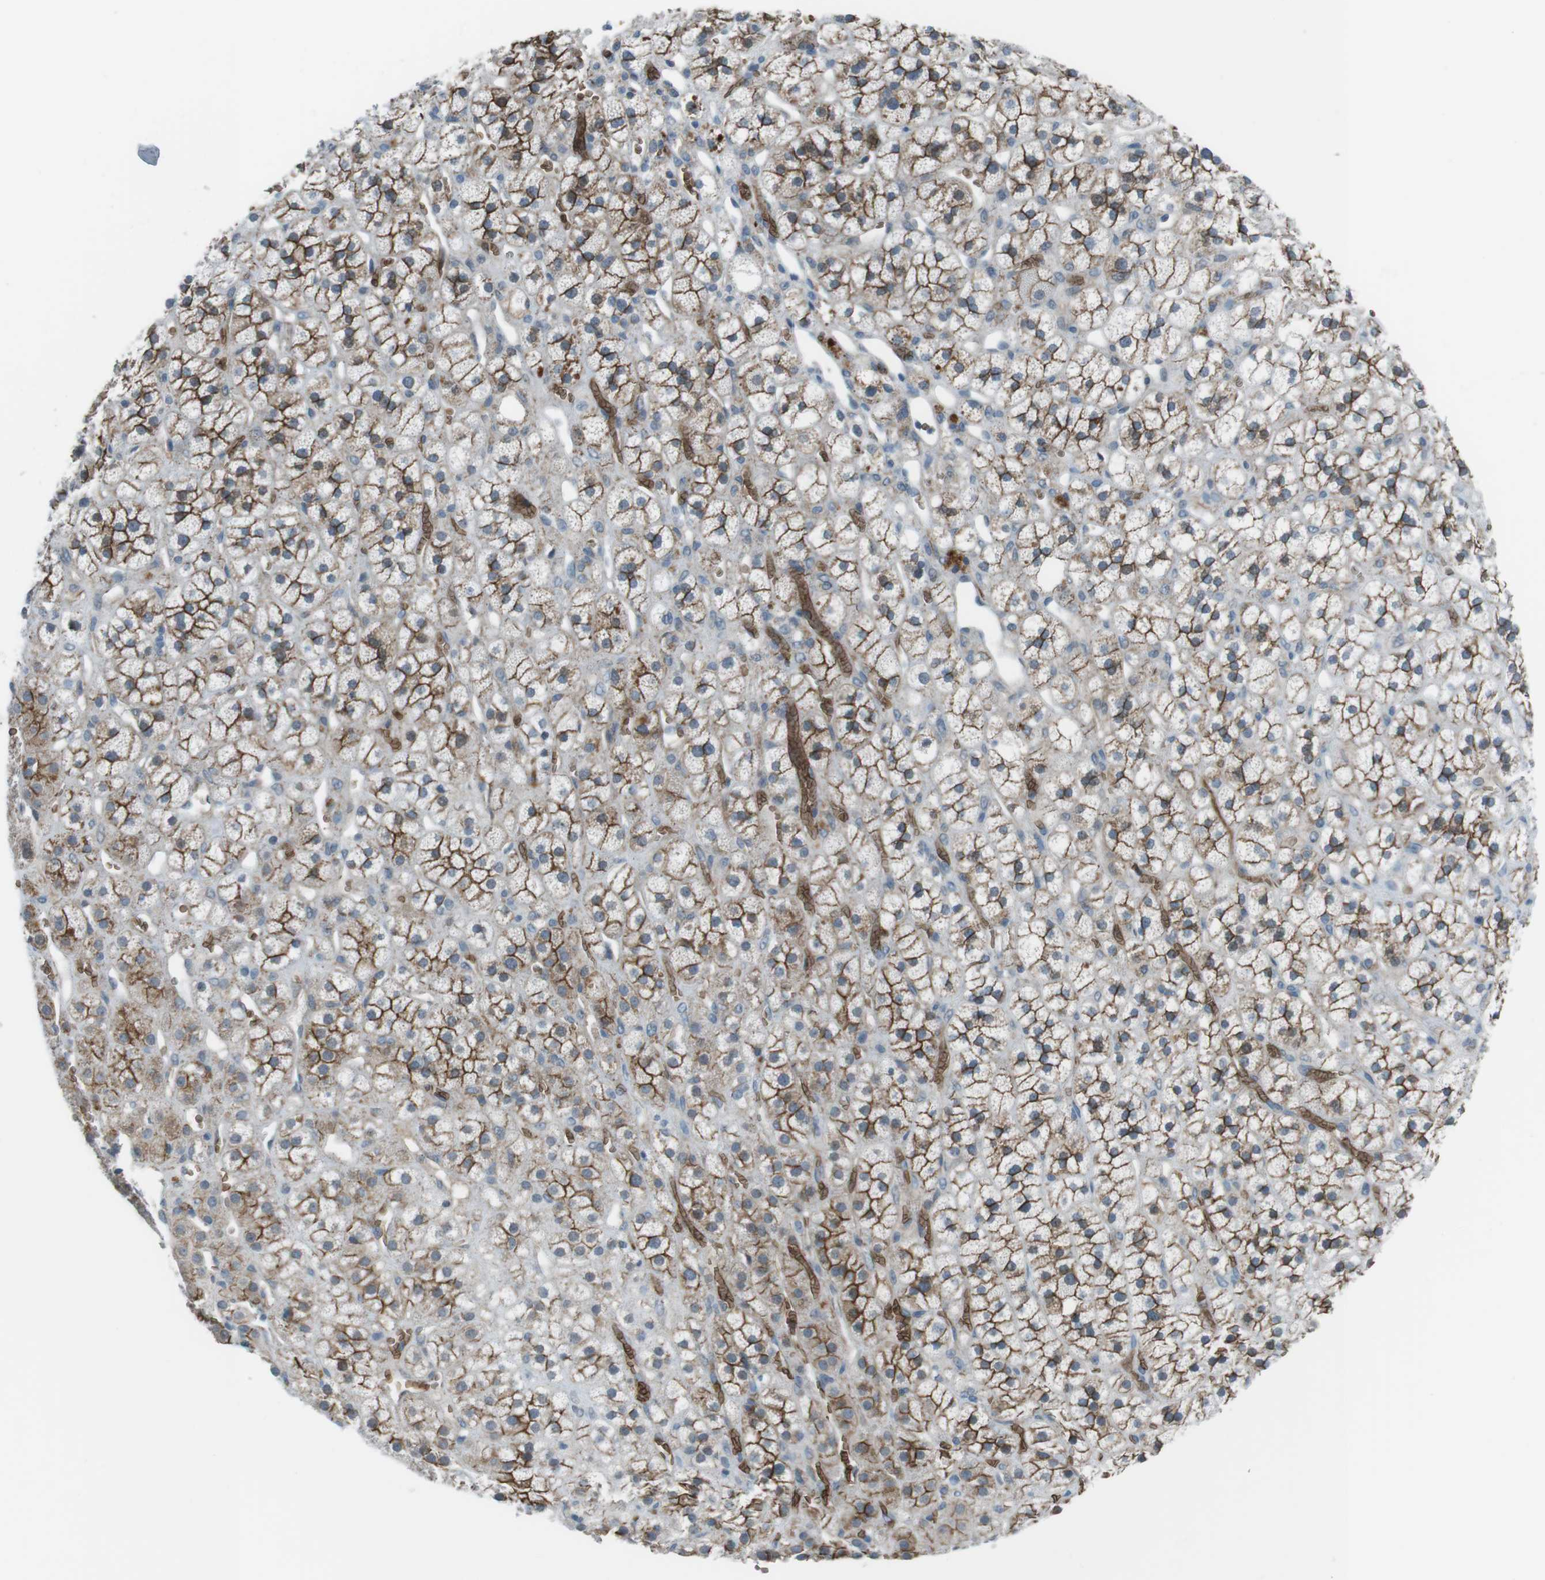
{"staining": {"intensity": "moderate", "quantity": ">75%", "location": "cytoplasmic/membranous"}, "tissue": "adrenal gland", "cell_type": "Glandular cells", "image_type": "normal", "snomed": [{"axis": "morphology", "description": "Normal tissue, NOS"}, {"axis": "topography", "description": "Adrenal gland"}], "caption": "Protein staining by immunohistochemistry (IHC) exhibits moderate cytoplasmic/membranous expression in about >75% of glandular cells in unremarkable adrenal gland. (DAB IHC, brown staining for protein, blue staining for nuclei).", "gene": "SPTA1", "patient": {"sex": "male", "age": 56}}